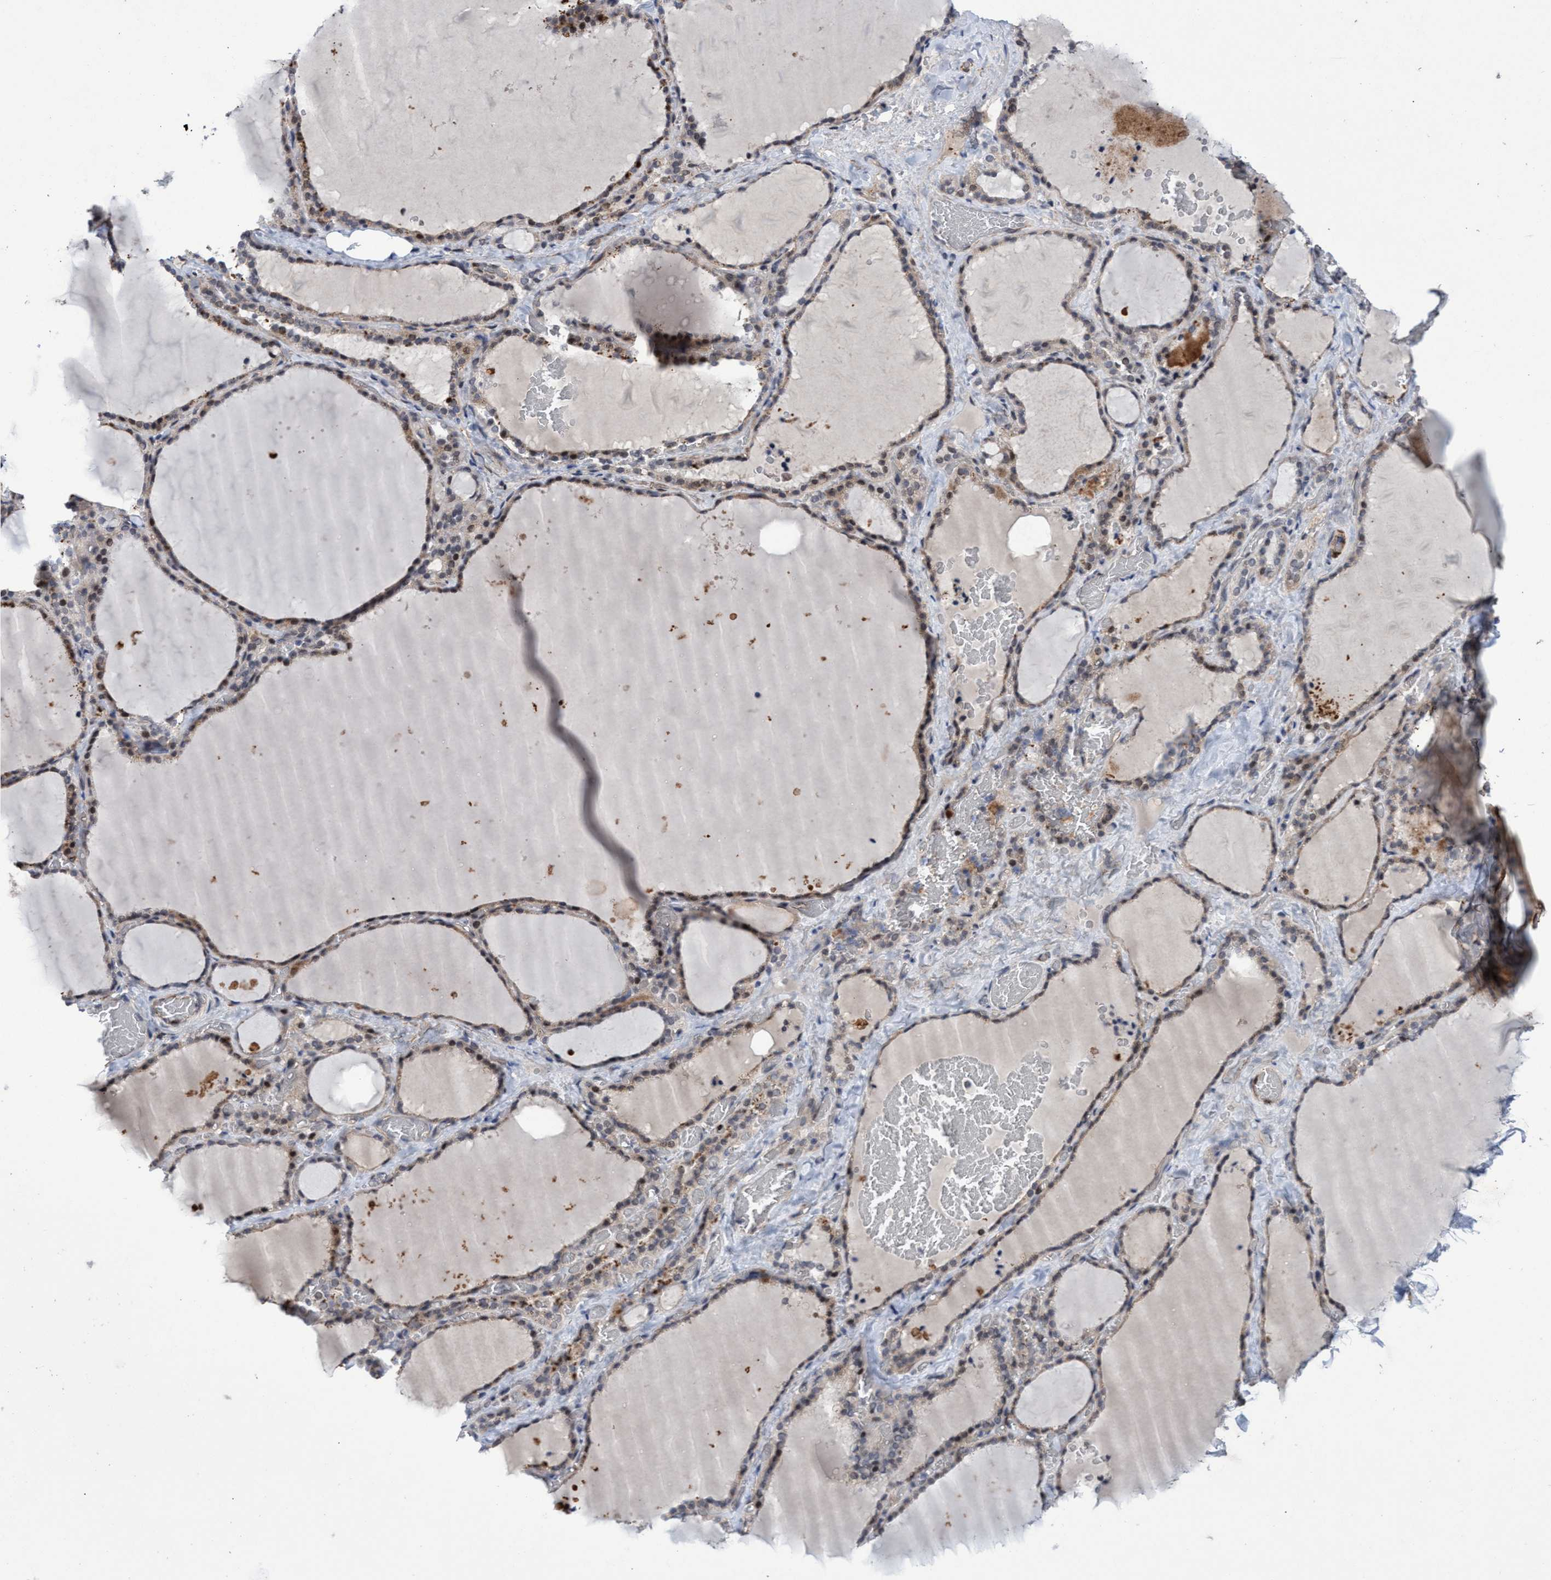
{"staining": {"intensity": "moderate", "quantity": ">75%", "location": "cytoplasmic/membranous,nuclear"}, "tissue": "thyroid gland", "cell_type": "Glandular cells", "image_type": "normal", "snomed": [{"axis": "morphology", "description": "Normal tissue, NOS"}, {"axis": "topography", "description": "Thyroid gland"}], "caption": "IHC staining of benign thyroid gland, which reveals medium levels of moderate cytoplasmic/membranous,nuclear positivity in about >75% of glandular cells indicating moderate cytoplasmic/membranous,nuclear protein positivity. The staining was performed using DAB (brown) for protein detection and nuclei were counterstained in hematoxylin (blue).", "gene": "ZNF750", "patient": {"sex": "female", "age": 22}}